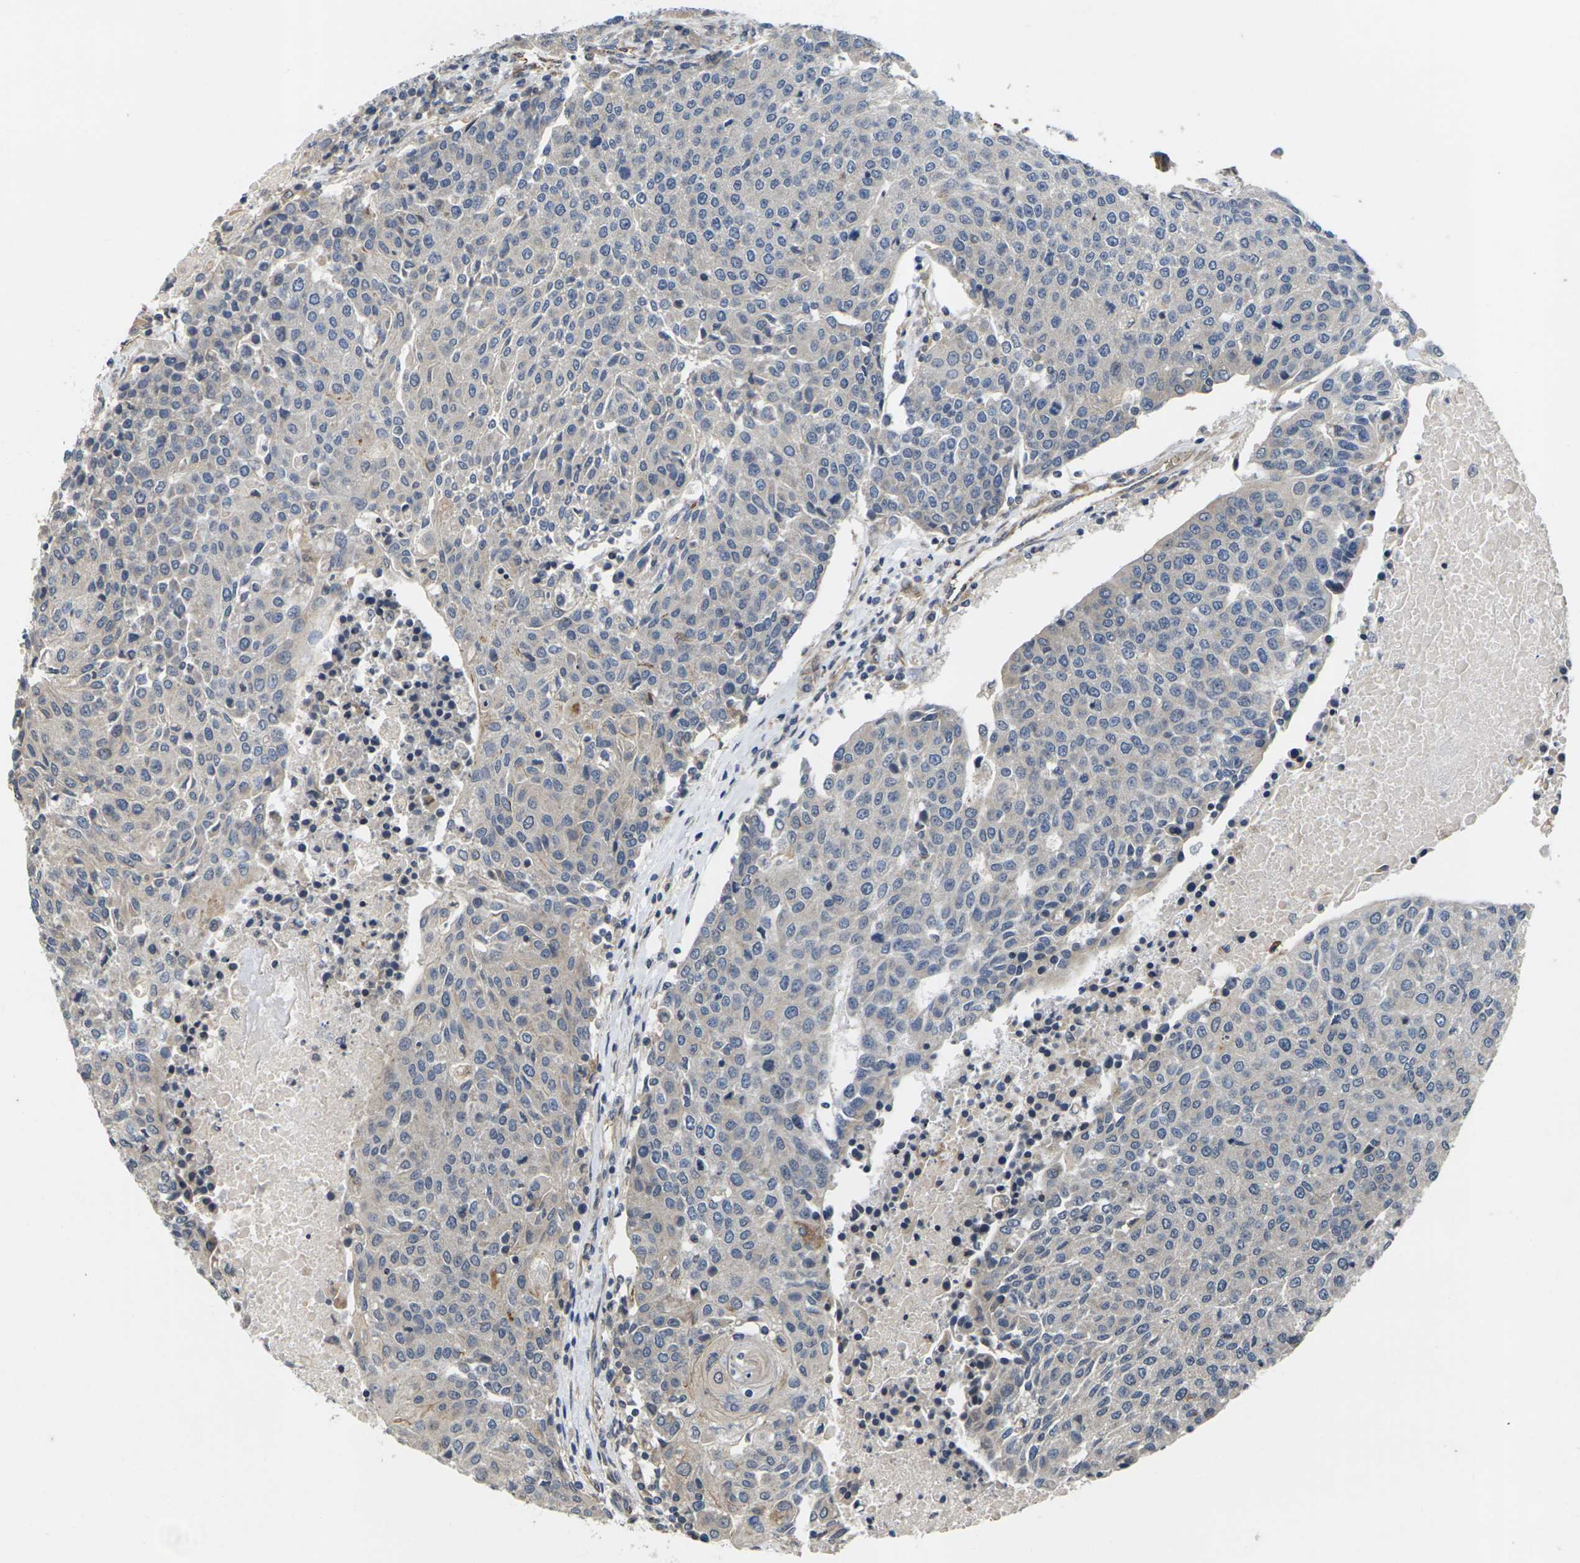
{"staining": {"intensity": "weak", "quantity": ">75%", "location": "cytoplasmic/membranous"}, "tissue": "urothelial cancer", "cell_type": "Tumor cells", "image_type": "cancer", "snomed": [{"axis": "morphology", "description": "Urothelial carcinoma, High grade"}, {"axis": "topography", "description": "Urinary bladder"}], "caption": "Urothelial carcinoma (high-grade) stained for a protein shows weak cytoplasmic/membranous positivity in tumor cells.", "gene": "DKK2", "patient": {"sex": "female", "age": 85}}